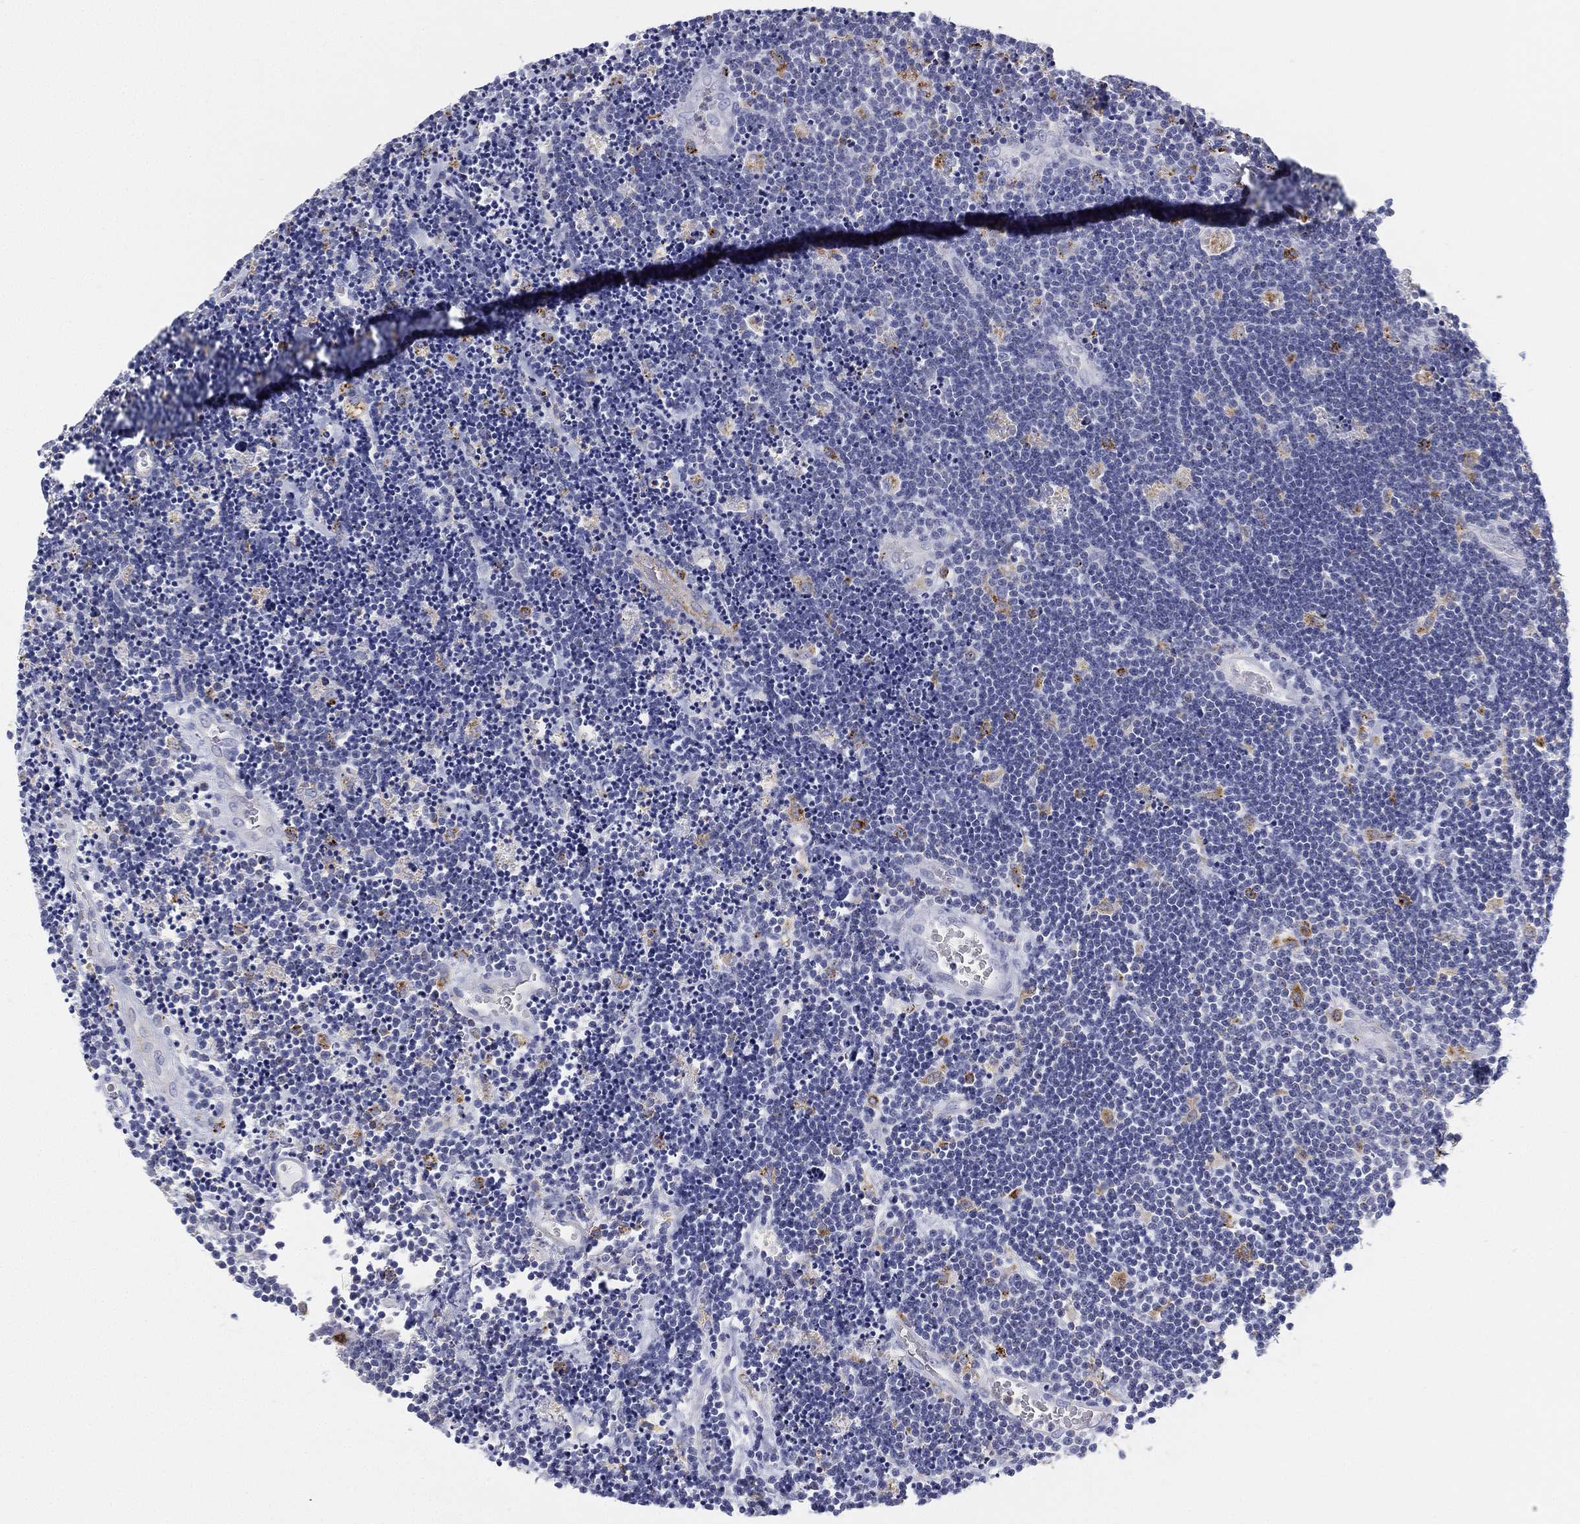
{"staining": {"intensity": "negative", "quantity": "none", "location": "none"}, "tissue": "lymphoma", "cell_type": "Tumor cells", "image_type": "cancer", "snomed": [{"axis": "morphology", "description": "Malignant lymphoma, non-Hodgkin's type, Low grade"}, {"axis": "topography", "description": "Brain"}], "caption": "High power microscopy micrograph of an immunohistochemistry image of low-grade malignant lymphoma, non-Hodgkin's type, revealing no significant expression in tumor cells.", "gene": "NPC2", "patient": {"sex": "female", "age": 66}}